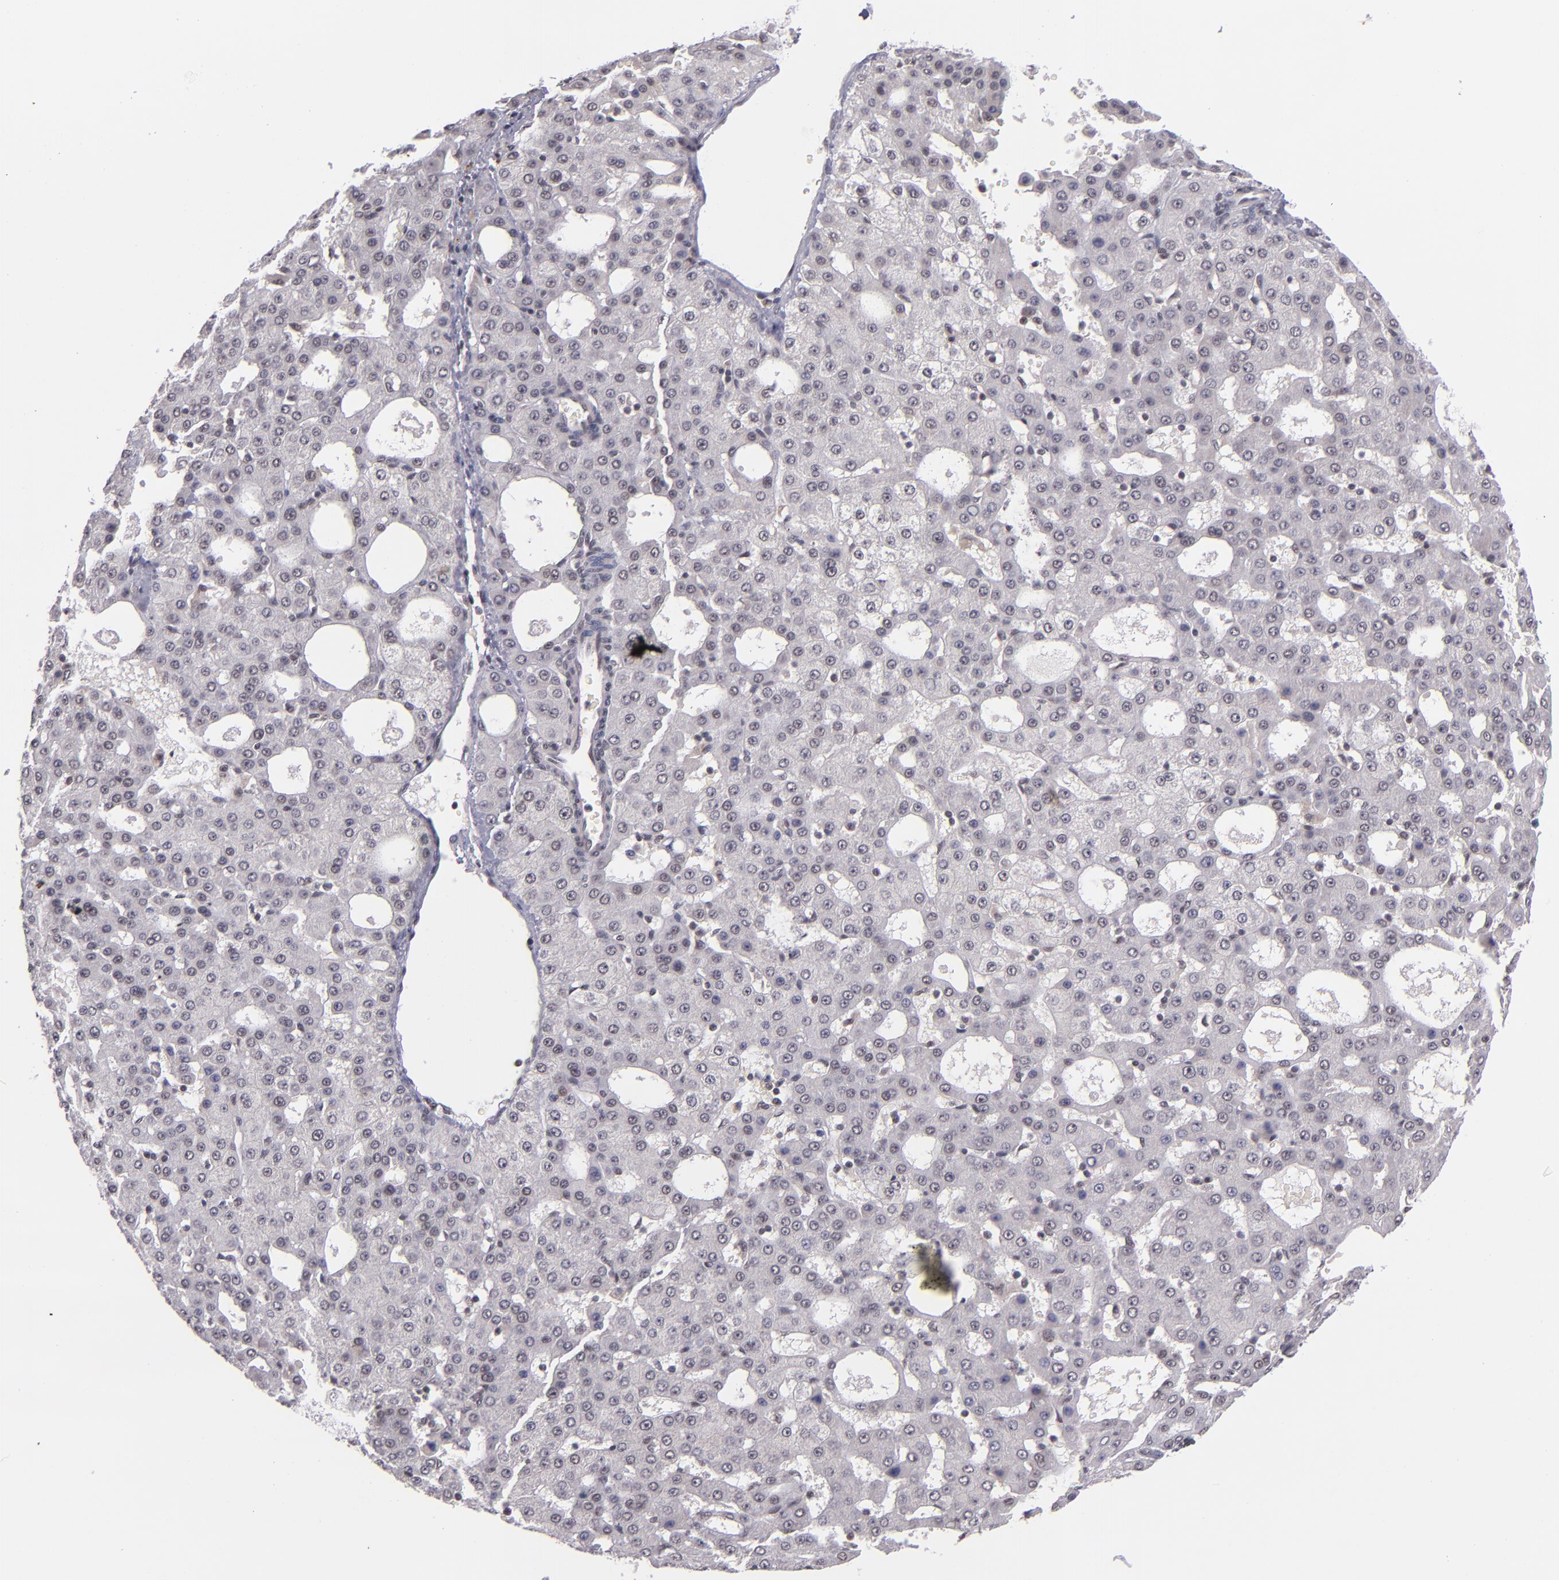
{"staining": {"intensity": "weak", "quantity": "<25%", "location": "nuclear"}, "tissue": "liver cancer", "cell_type": "Tumor cells", "image_type": "cancer", "snomed": [{"axis": "morphology", "description": "Carcinoma, Hepatocellular, NOS"}, {"axis": "topography", "description": "Liver"}], "caption": "A micrograph of hepatocellular carcinoma (liver) stained for a protein demonstrates no brown staining in tumor cells. (DAB IHC visualized using brightfield microscopy, high magnification).", "gene": "ZNF148", "patient": {"sex": "male", "age": 47}}